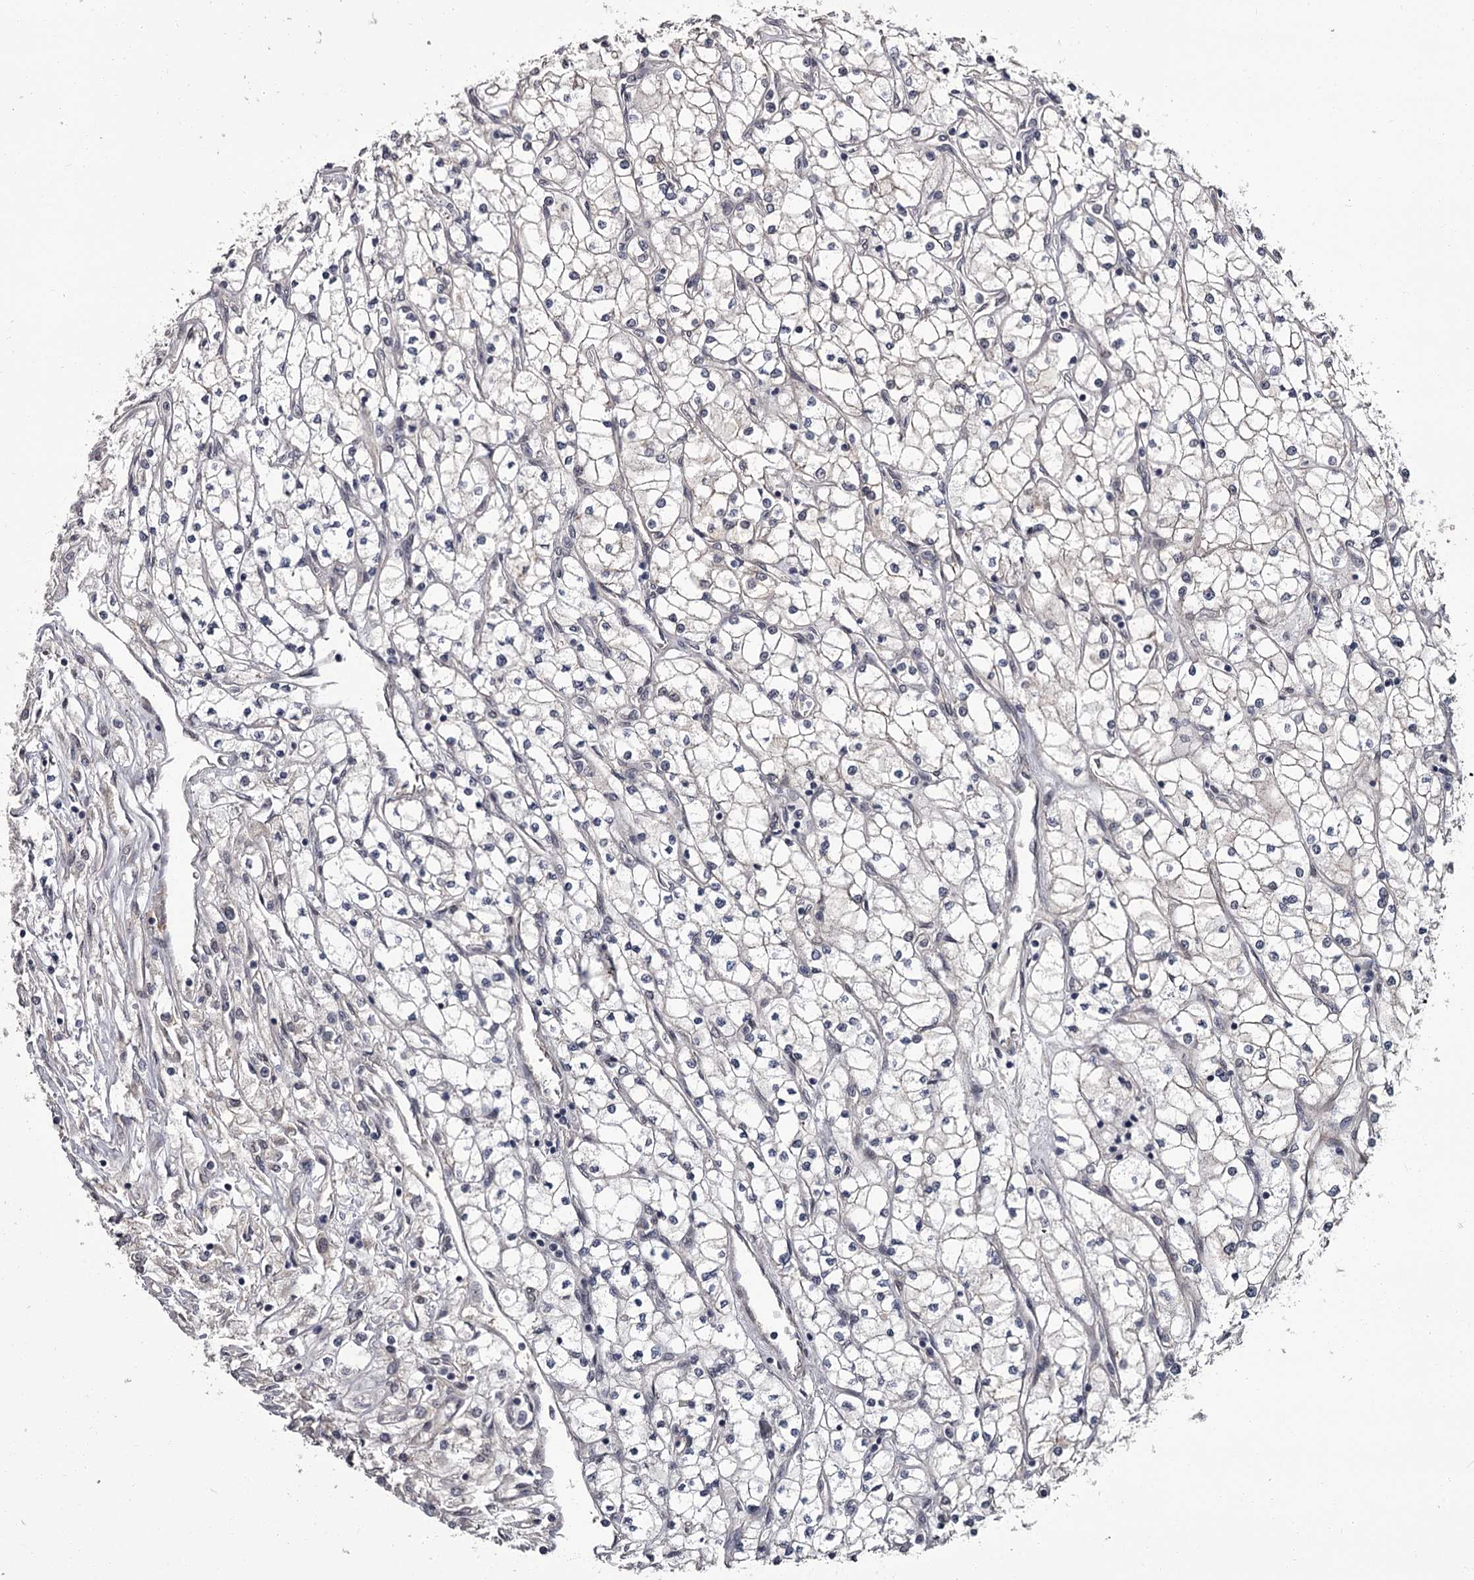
{"staining": {"intensity": "negative", "quantity": "none", "location": "none"}, "tissue": "renal cancer", "cell_type": "Tumor cells", "image_type": "cancer", "snomed": [{"axis": "morphology", "description": "Adenocarcinoma, NOS"}, {"axis": "topography", "description": "Kidney"}], "caption": "Immunohistochemistry of renal cancer exhibits no staining in tumor cells.", "gene": "PRPF40B", "patient": {"sex": "male", "age": 80}}